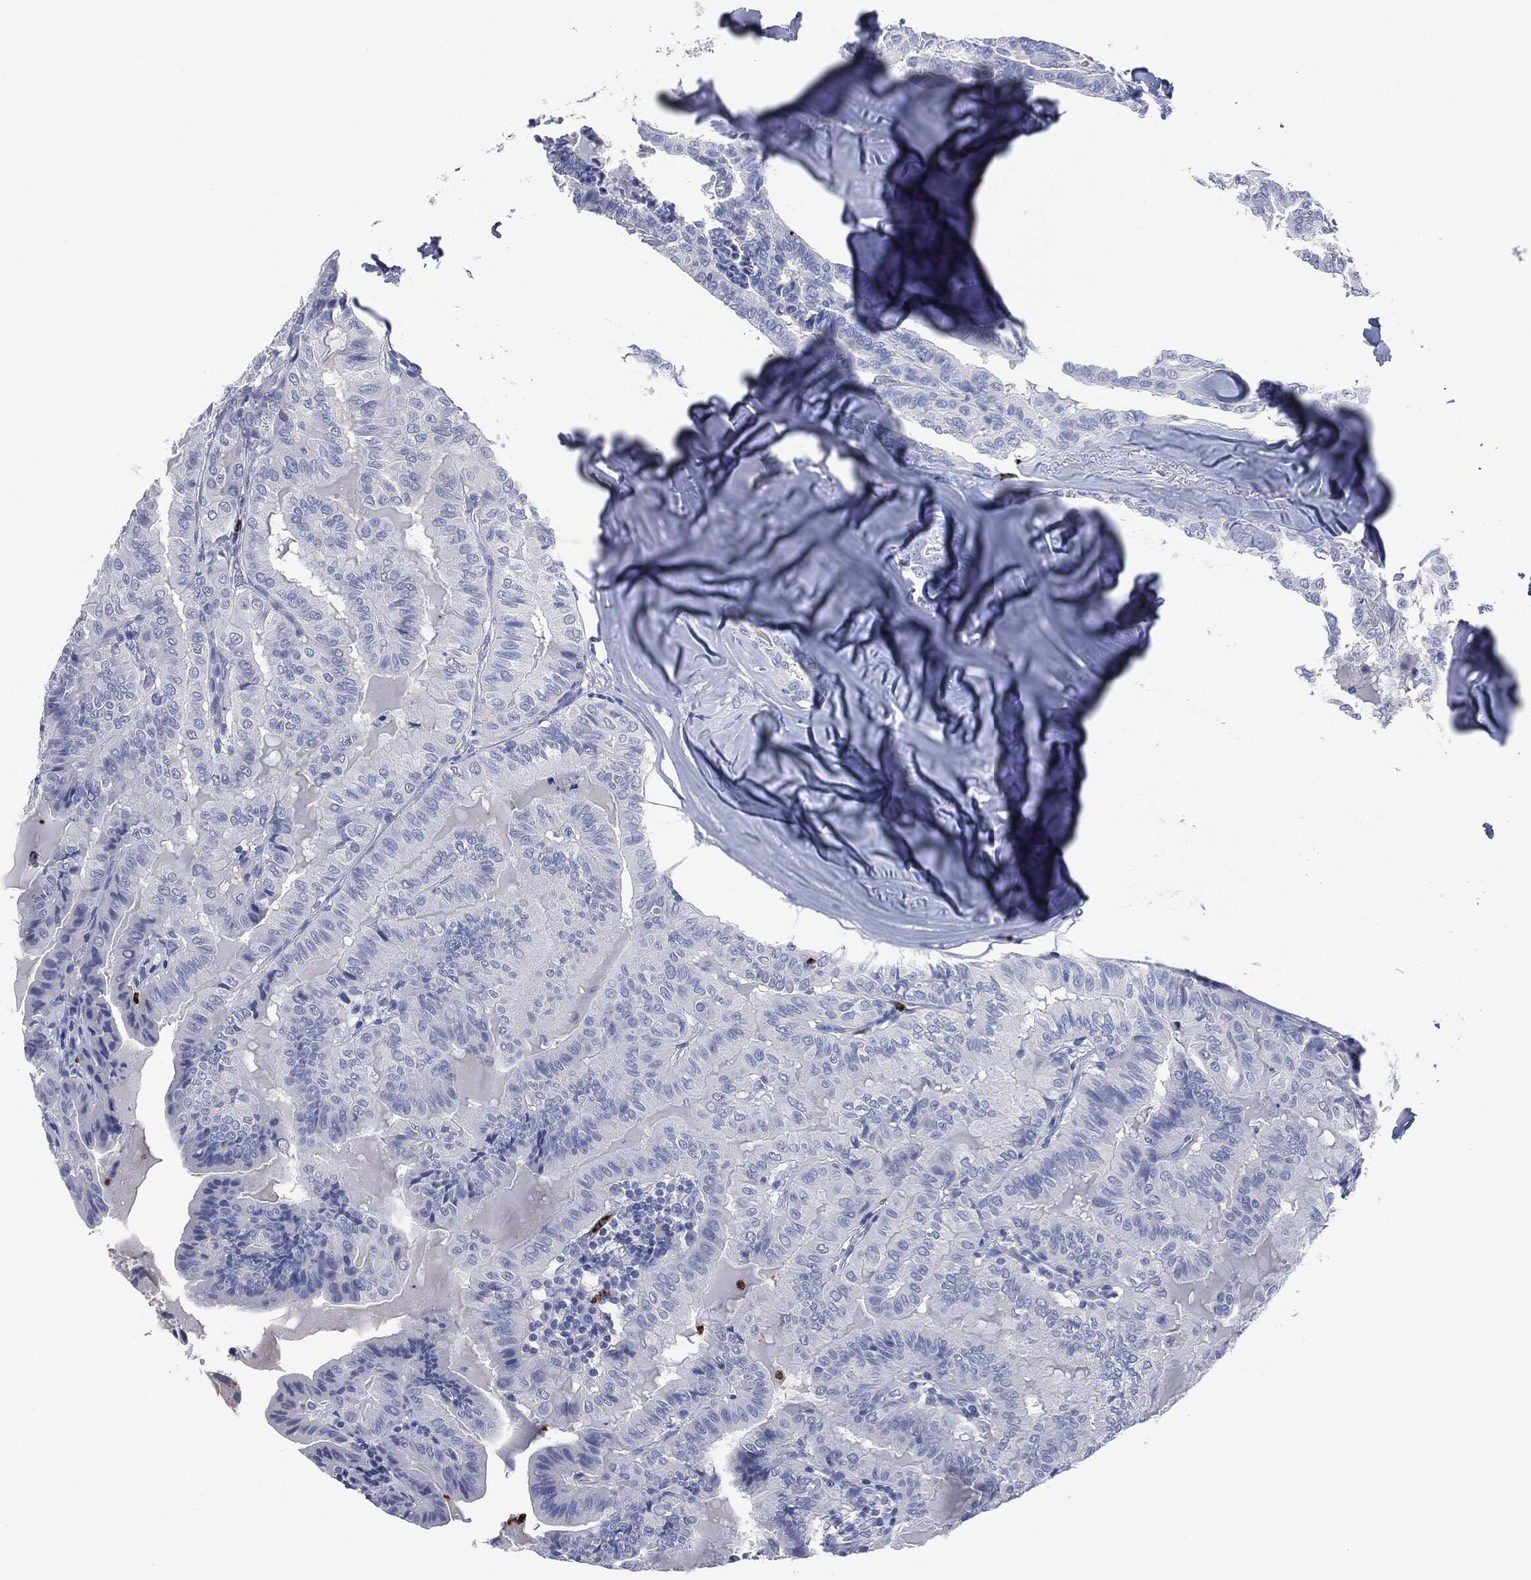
{"staining": {"intensity": "negative", "quantity": "none", "location": "none"}, "tissue": "thyroid cancer", "cell_type": "Tumor cells", "image_type": "cancer", "snomed": [{"axis": "morphology", "description": "Papillary adenocarcinoma, NOS"}, {"axis": "topography", "description": "Thyroid gland"}], "caption": "Immunohistochemistry (IHC) image of neoplastic tissue: papillary adenocarcinoma (thyroid) stained with DAB exhibits no significant protein expression in tumor cells.", "gene": "CEACAM8", "patient": {"sex": "female", "age": 68}}